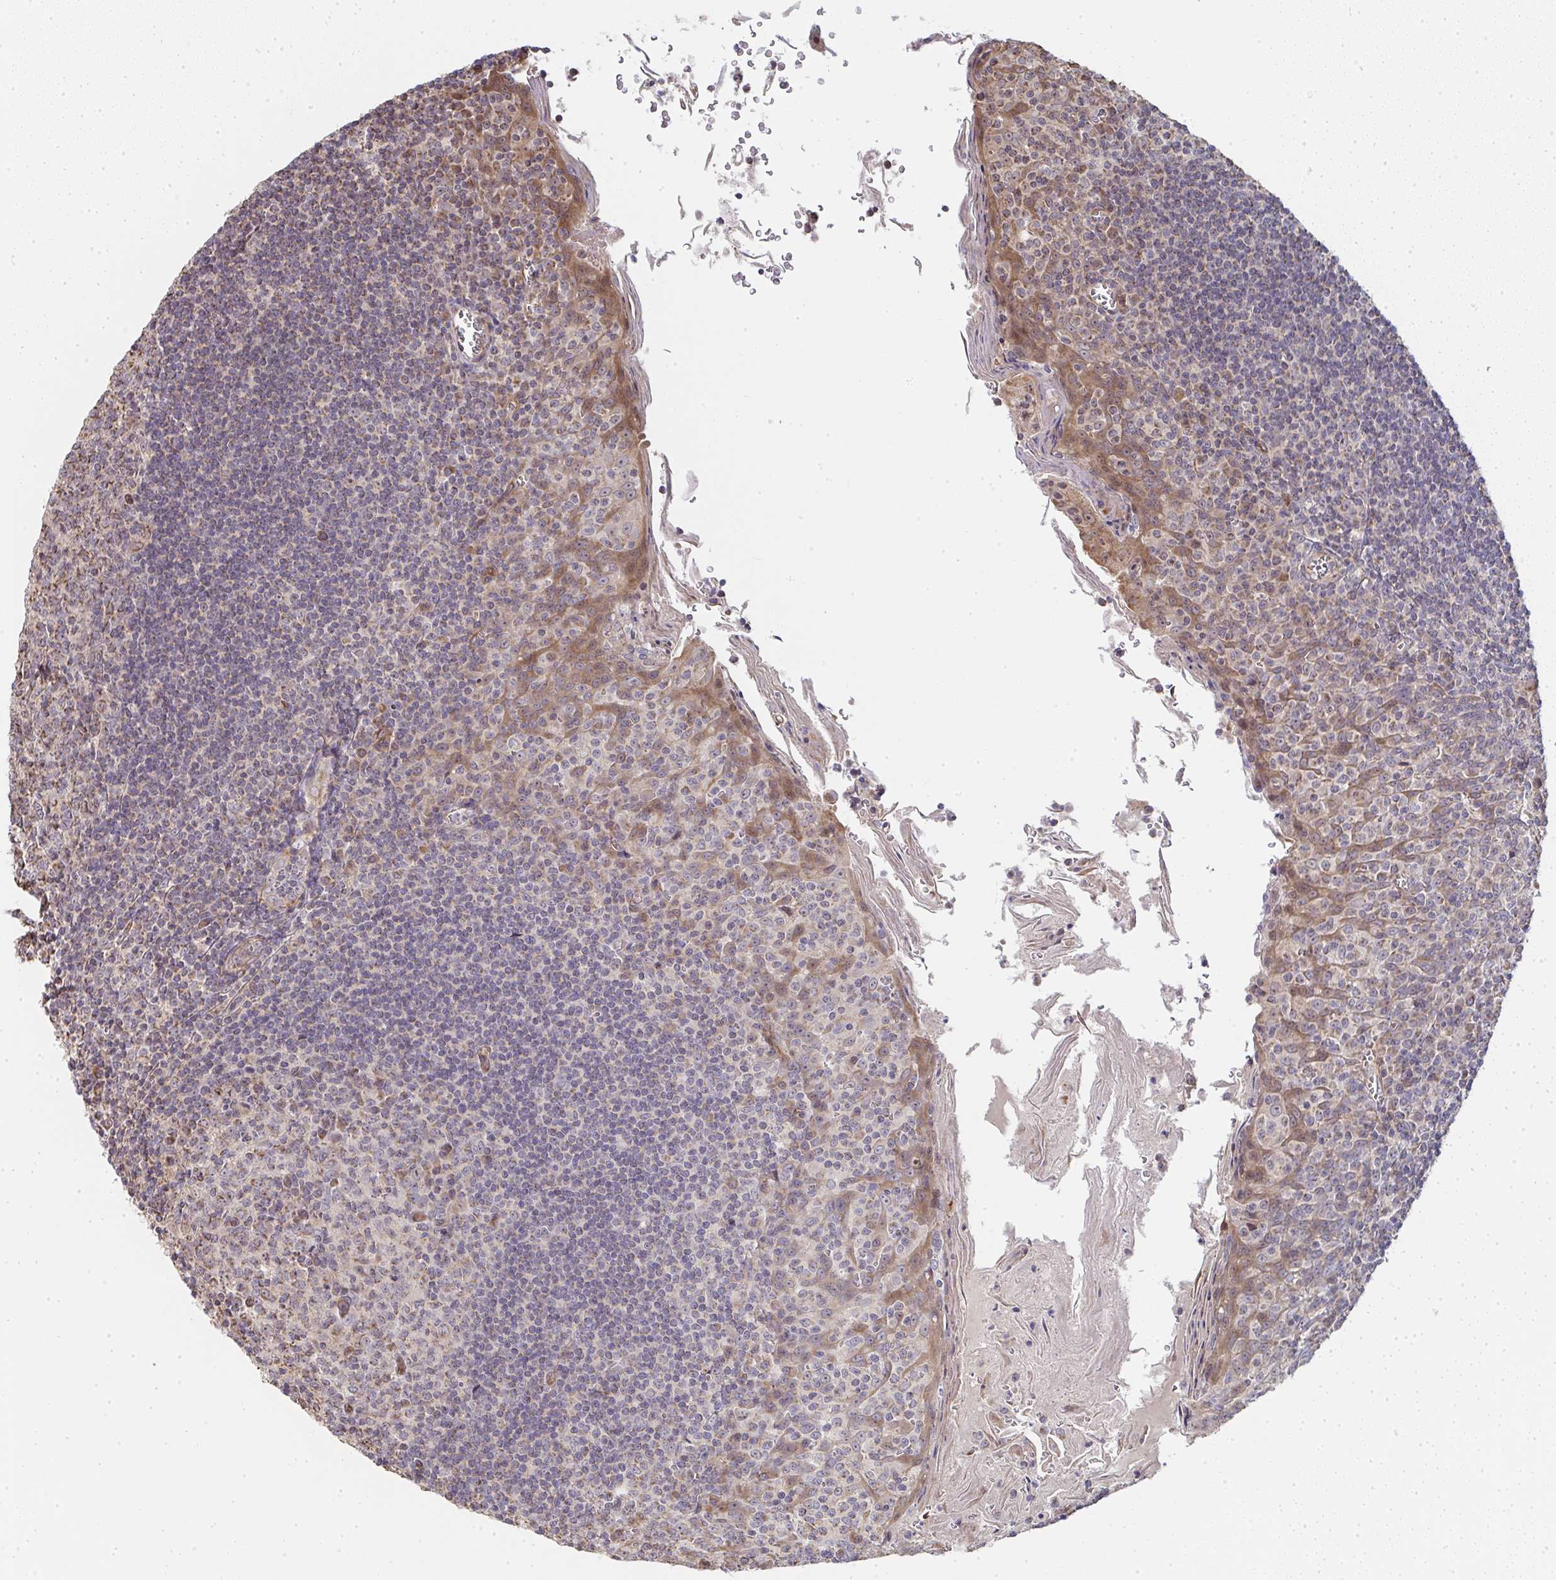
{"staining": {"intensity": "moderate", "quantity": "<25%", "location": "cytoplasmic/membranous"}, "tissue": "tonsil", "cell_type": "Germinal center cells", "image_type": "normal", "snomed": [{"axis": "morphology", "description": "Normal tissue, NOS"}, {"axis": "topography", "description": "Tonsil"}], "caption": "Protein positivity by immunohistochemistry (IHC) exhibits moderate cytoplasmic/membranous staining in about <25% of germinal center cells in unremarkable tonsil. Immunohistochemistry (ihc) stains the protein of interest in brown and the nuclei are stained blue.", "gene": "AGTPBP1", "patient": {"sex": "male", "age": 27}}